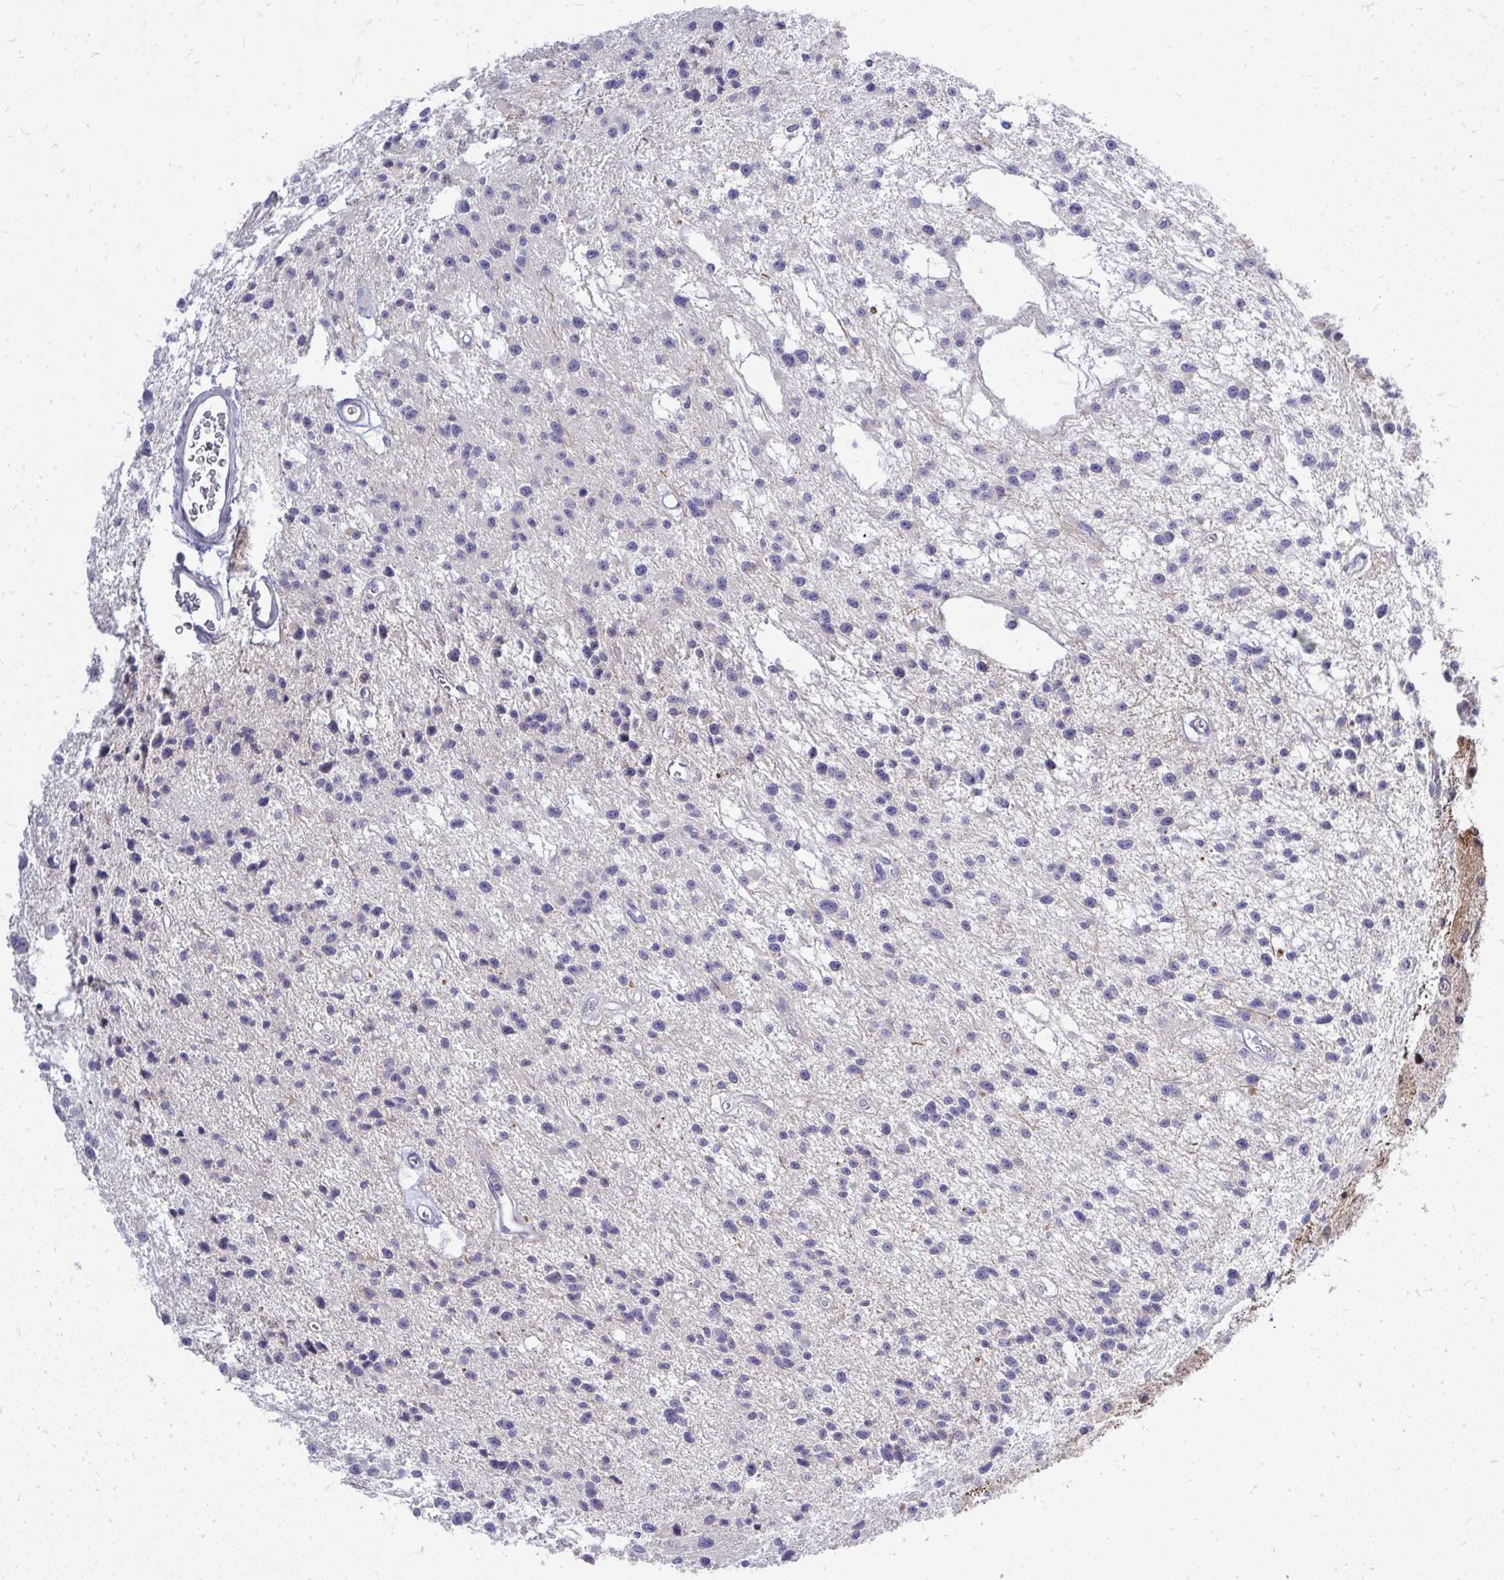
{"staining": {"intensity": "negative", "quantity": "none", "location": "none"}, "tissue": "glioma", "cell_type": "Tumor cells", "image_type": "cancer", "snomed": [{"axis": "morphology", "description": "Glioma, malignant, Low grade"}, {"axis": "topography", "description": "Brain"}], "caption": "The immunohistochemistry (IHC) photomicrograph has no significant positivity in tumor cells of glioma tissue.", "gene": "OR8D1", "patient": {"sex": "male", "age": 43}}